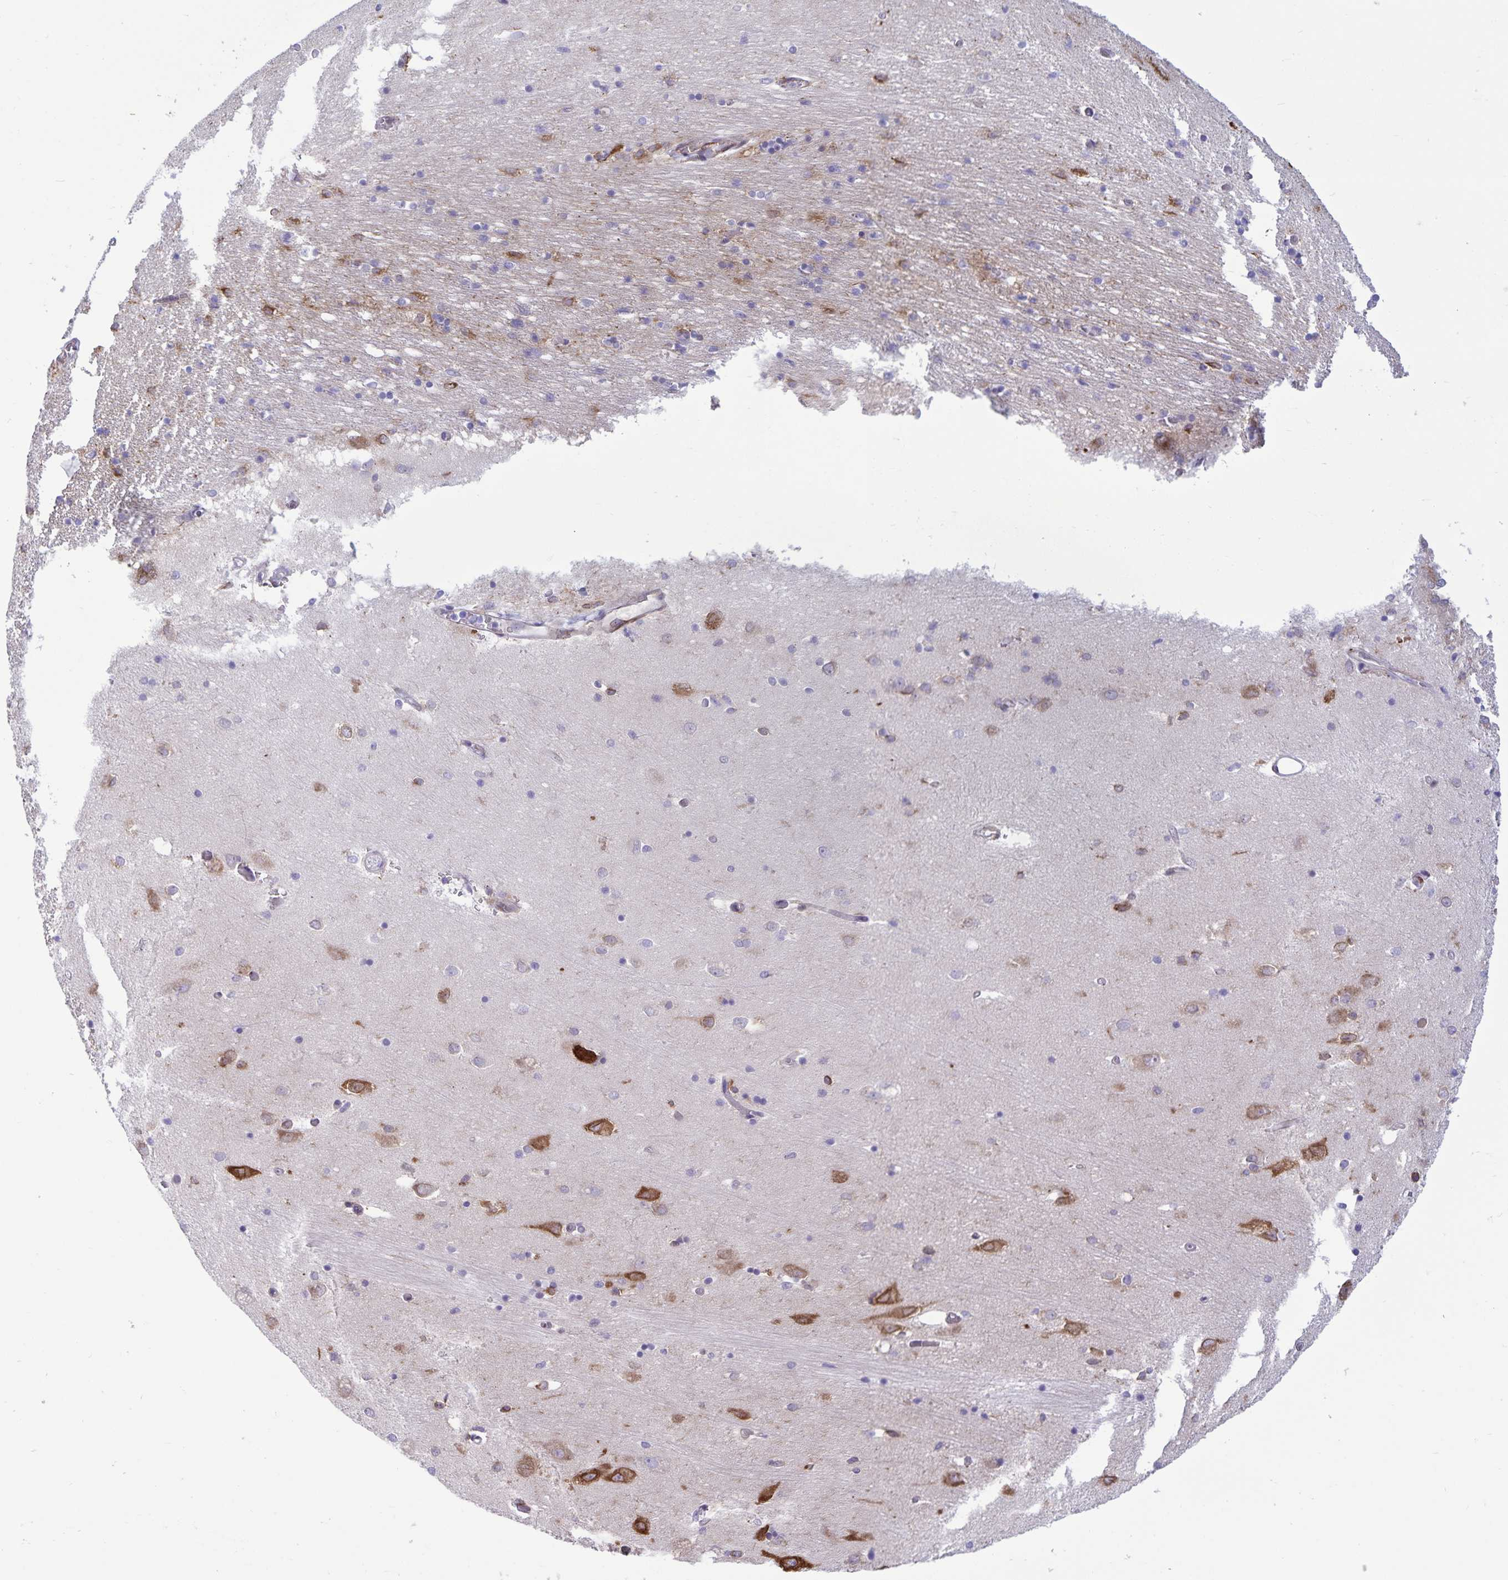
{"staining": {"intensity": "moderate", "quantity": "<25%", "location": "cytoplasmic/membranous"}, "tissue": "caudate", "cell_type": "Glial cells", "image_type": "normal", "snomed": [{"axis": "morphology", "description": "Normal tissue, NOS"}, {"axis": "topography", "description": "Lateral ventricle wall"}, {"axis": "topography", "description": "Hippocampus"}], "caption": "Immunohistochemical staining of normal human caudate reveals moderate cytoplasmic/membranous protein staining in about <25% of glial cells.", "gene": "RCN1", "patient": {"sex": "female", "age": 63}}